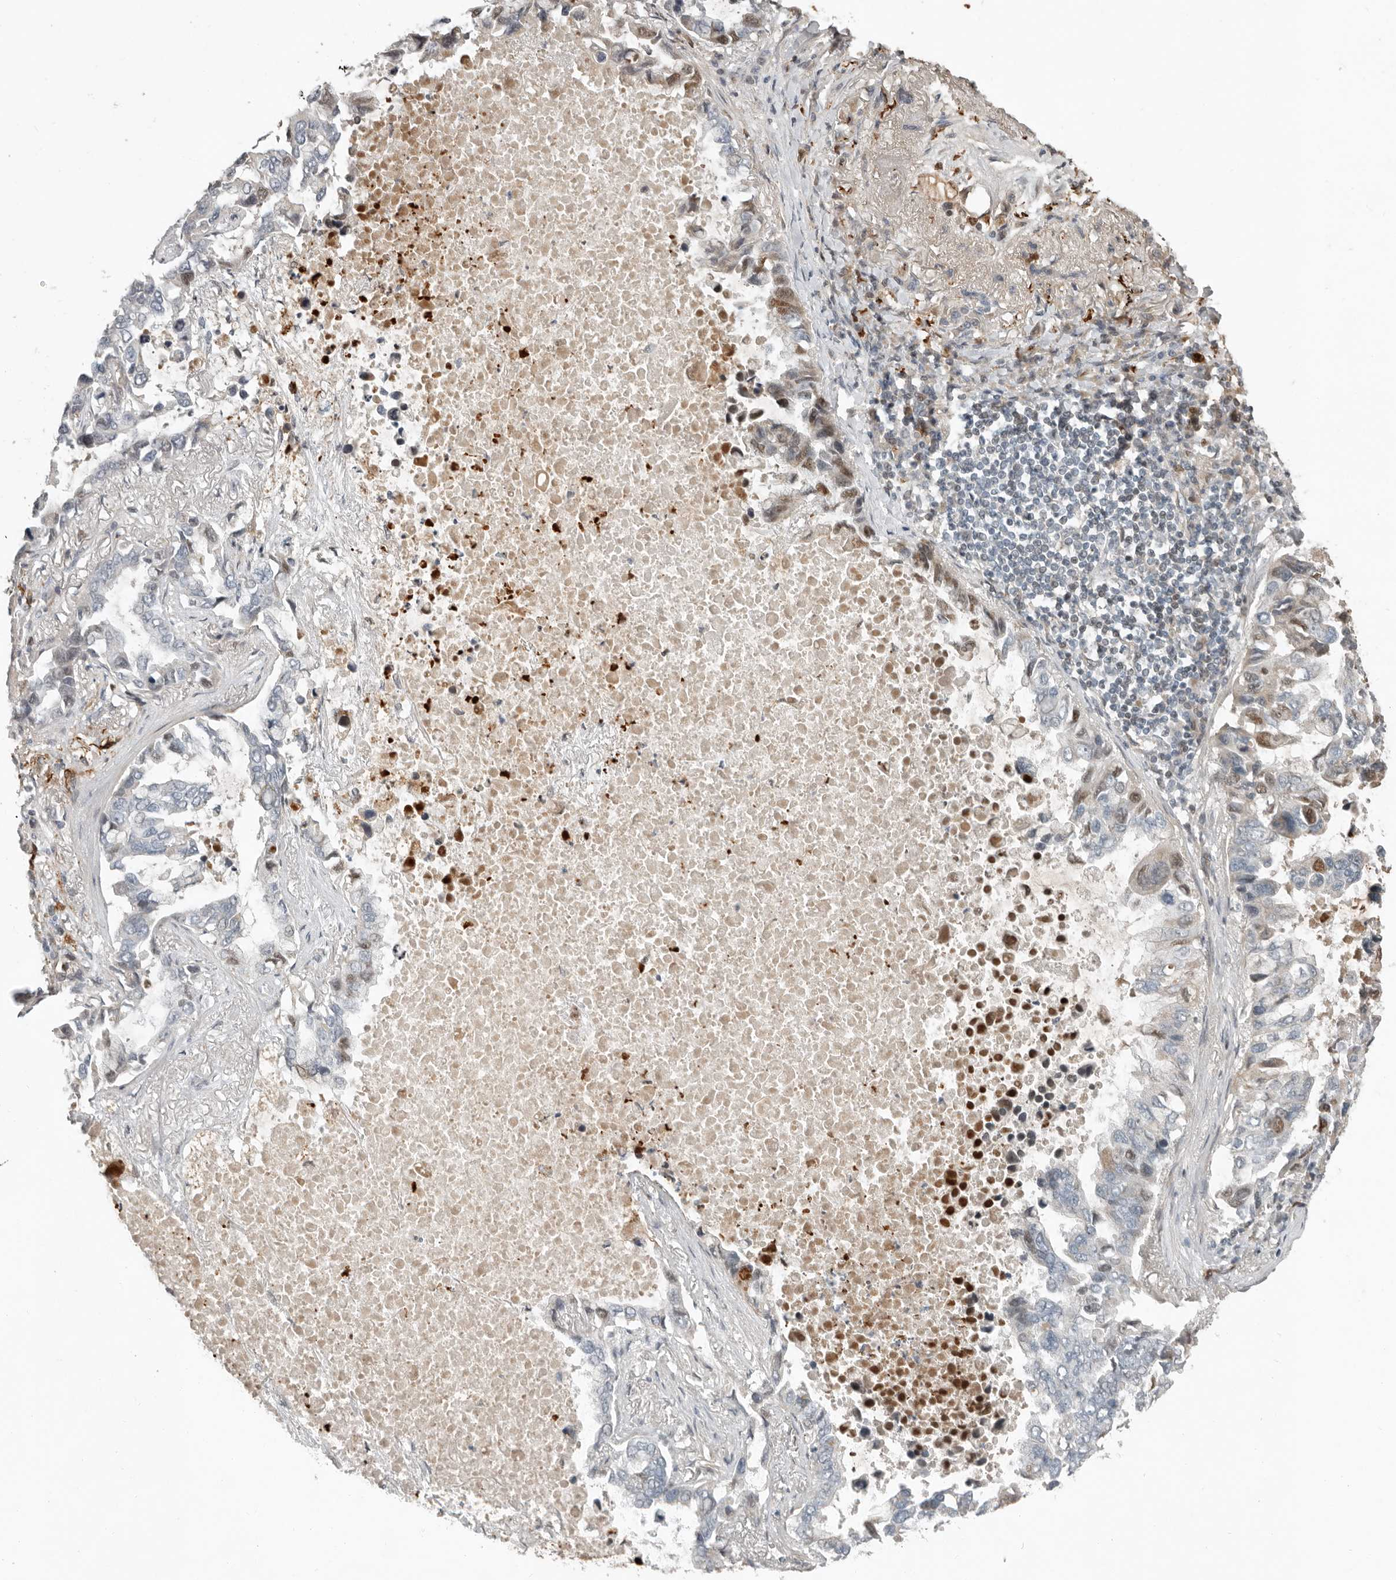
{"staining": {"intensity": "weak", "quantity": "<25%", "location": "cytoplasmic/membranous,nuclear"}, "tissue": "lung cancer", "cell_type": "Tumor cells", "image_type": "cancer", "snomed": [{"axis": "morphology", "description": "Adenocarcinoma, NOS"}, {"axis": "topography", "description": "Lung"}], "caption": "Lung cancer stained for a protein using immunohistochemistry (IHC) displays no staining tumor cells.", "gene": "KLHL38", "patient": {"sex": "male", "age": 64}}